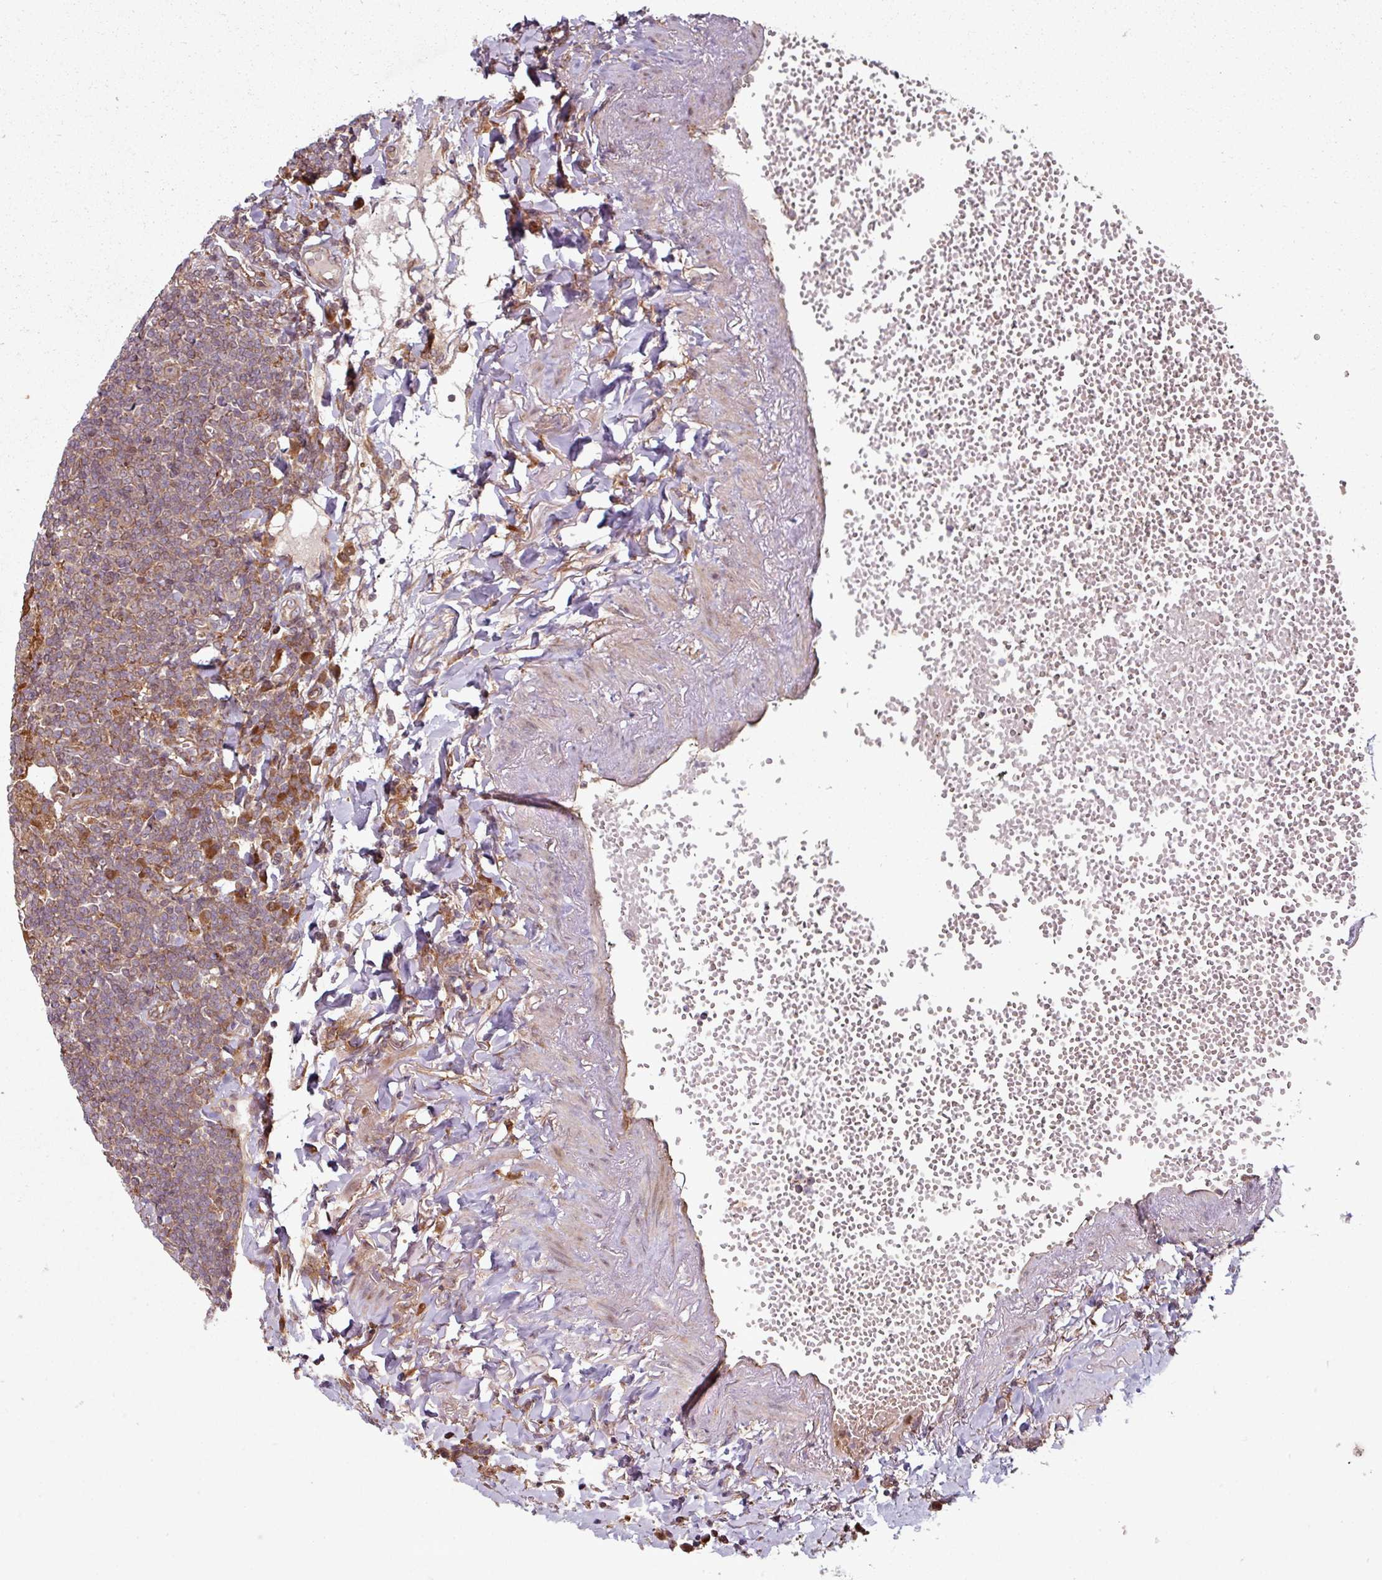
{"staining": {"intensity": "moderate", "quantity": ">75%", "location": "cytoplasmic/membranous"}, "tissue": "lymphoma", "cell_type": "Tumor cells", "image_type": "cancer", "snomed": [{"axis": "morphology", "description": "Malignant lymphoma, non-Hodgkin's type, Low grade"}, {"axis": "topography", "description": "Lung"}], "caption": "Tumor cells demonstrate medium levels of moderate cytoplasmic/membranous expression in approximately >75% of cells in human low-grade malignant lymphoma, non-Hodgkin's type.", "gene": "RAB5A", "patient": {"sex": "female", "age": 71}}